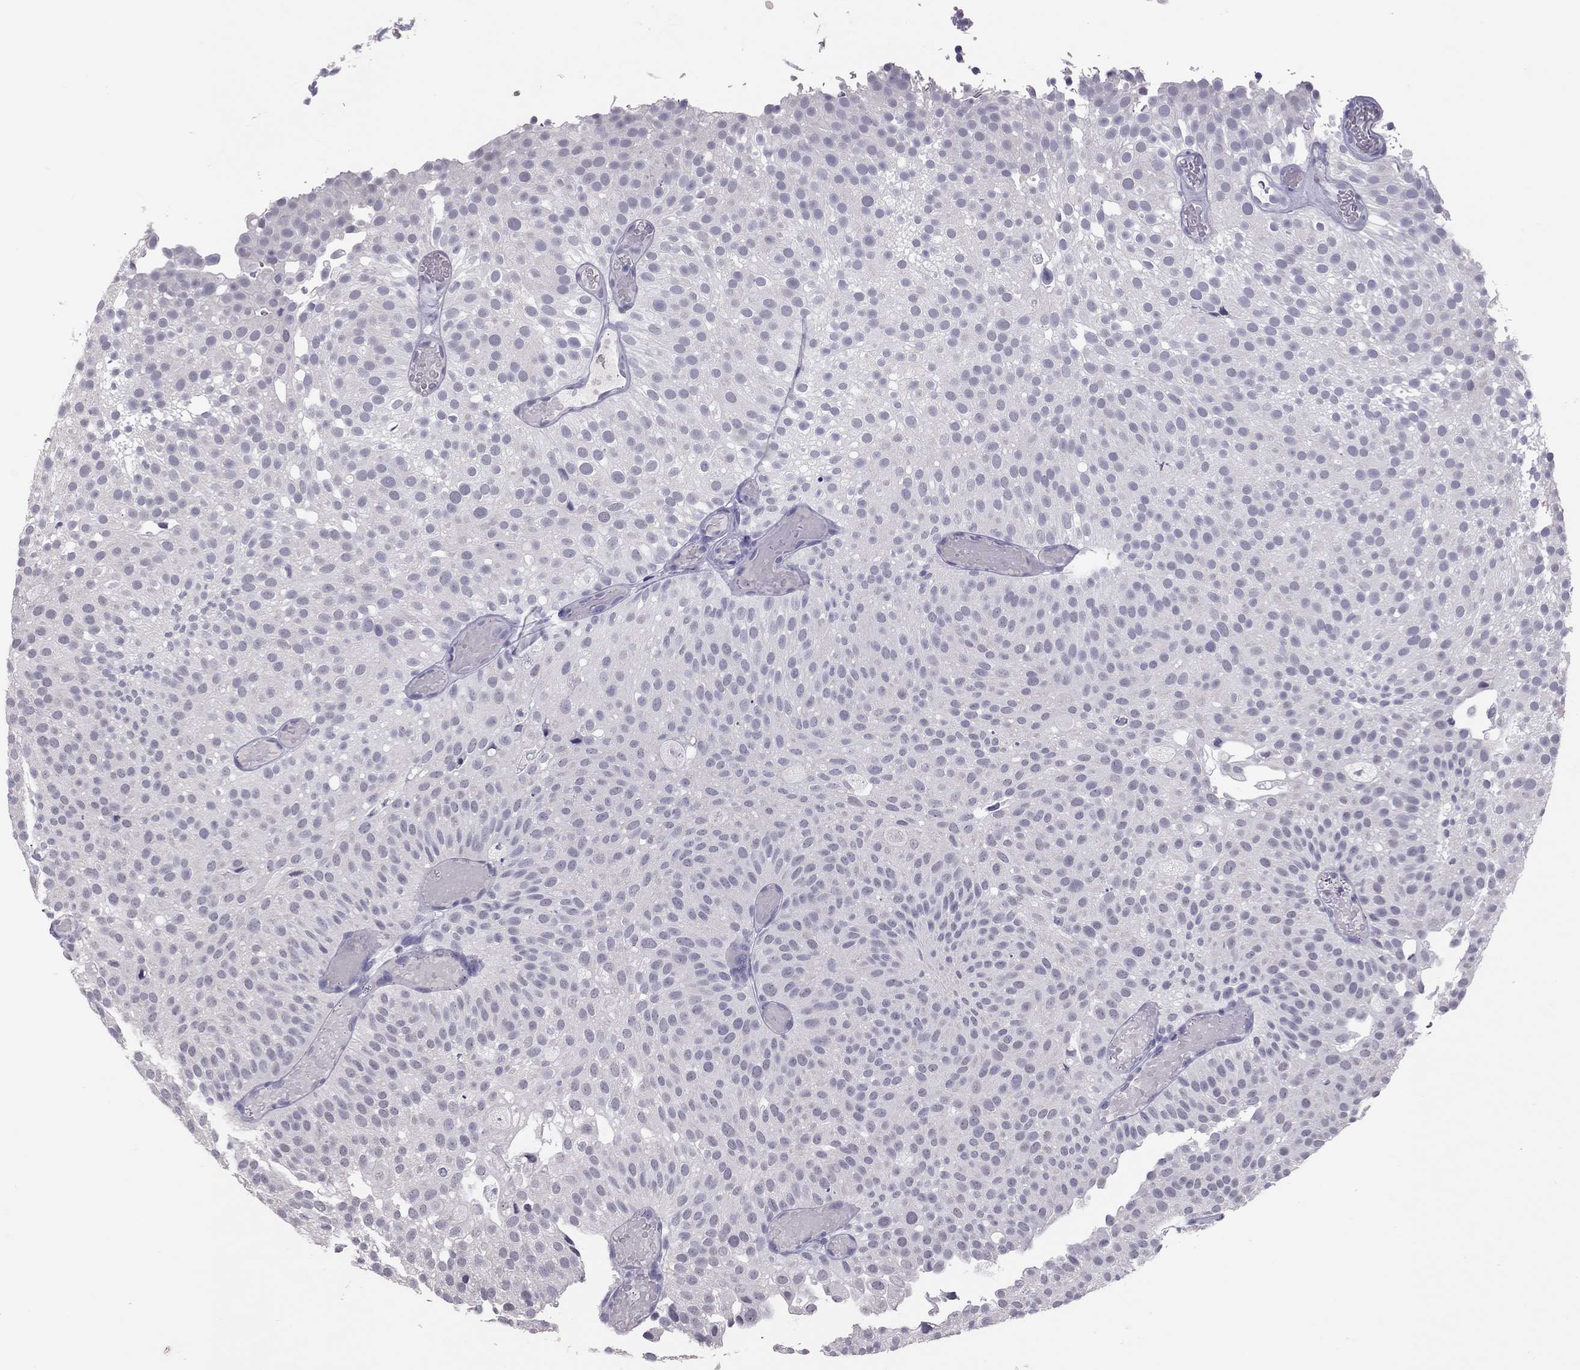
{"staining": {"intensity": "negative", "quantity": "none", "location": "none"}, "tissue": "urothelial cancer", "cell_type": "Tumor cells", "image_type": "cancer", "snomed": [{"axis": "morphology", "description": "Urothelial carcinoma, Low grade"}, {"axis": "topography", "description": "Urinary bladder"}], "caption": "Tumor cells show no significant staining in urothelial carcinoma (low-grade).", "gene": "PSMB11", "patient": {"sex": "male", "age": 78}}